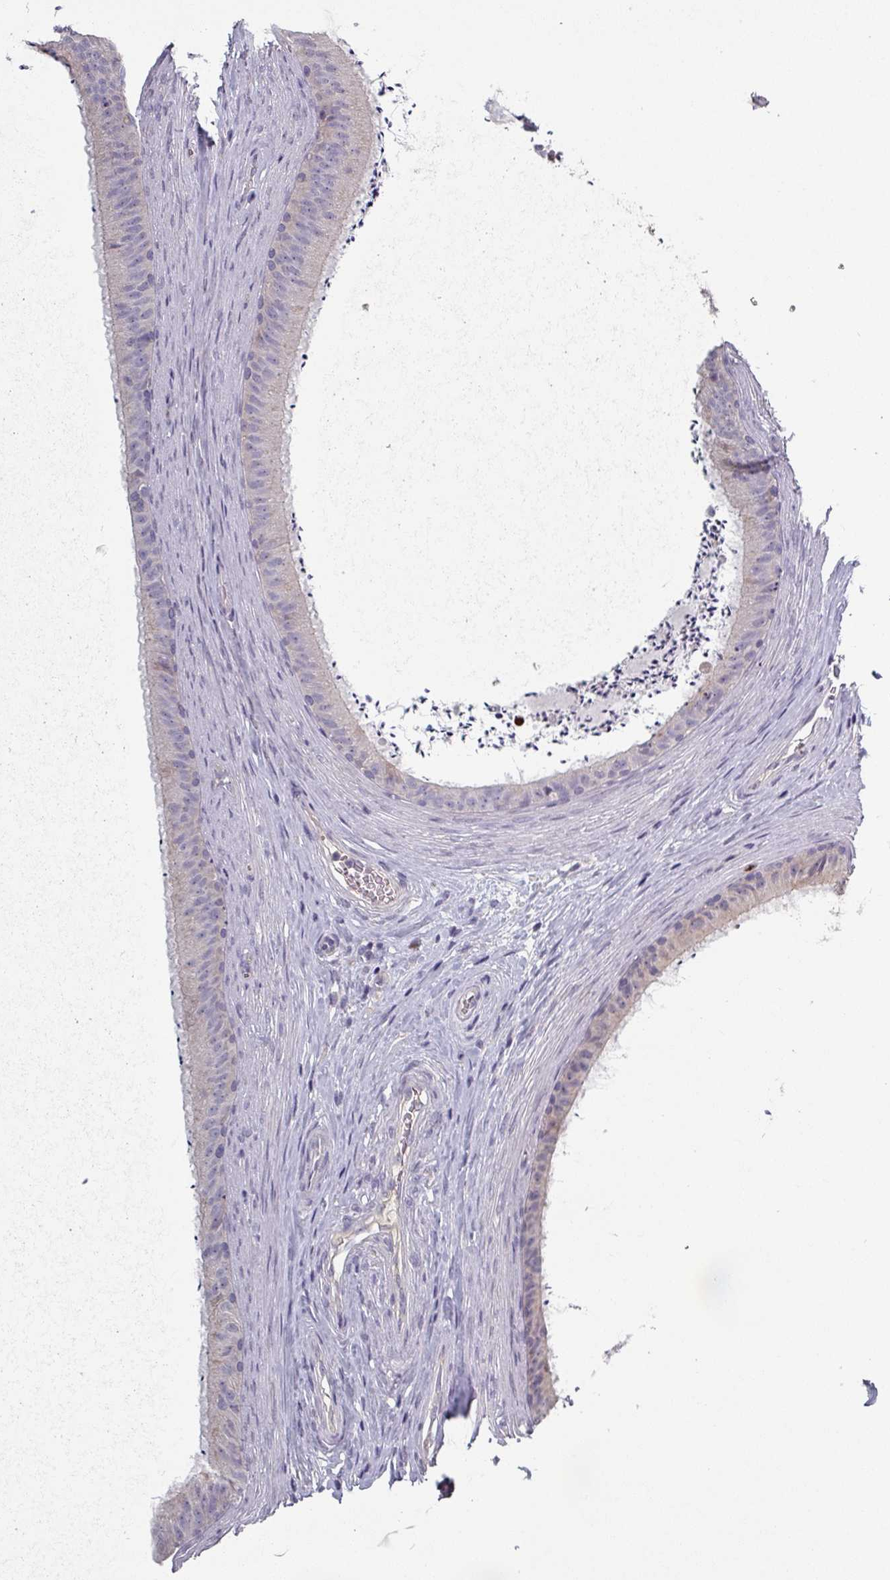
{"staining": {"intensity": "negative", "quantity": "none", "location": "none"}, "tissue": "epididymis", "cell_type": "Glandular cells", "image_type": "normal", "snomed": [{"axis": "morphology", "description": "Normal tissue, NOS"}, {"axis": "topography", "description": "Testis"}, {"axis": "topography", "description": "Epididymis"}], "caption": "Micrograph shows no significant protein expression in glandular cells of benign epididymis. (DAB (3,3'-diaminobenzidine) immunohistochemistry with hematoxylin counter stain).", "gene": "PRAMEF7", "patient": {"sex": "male", "age": 41}}